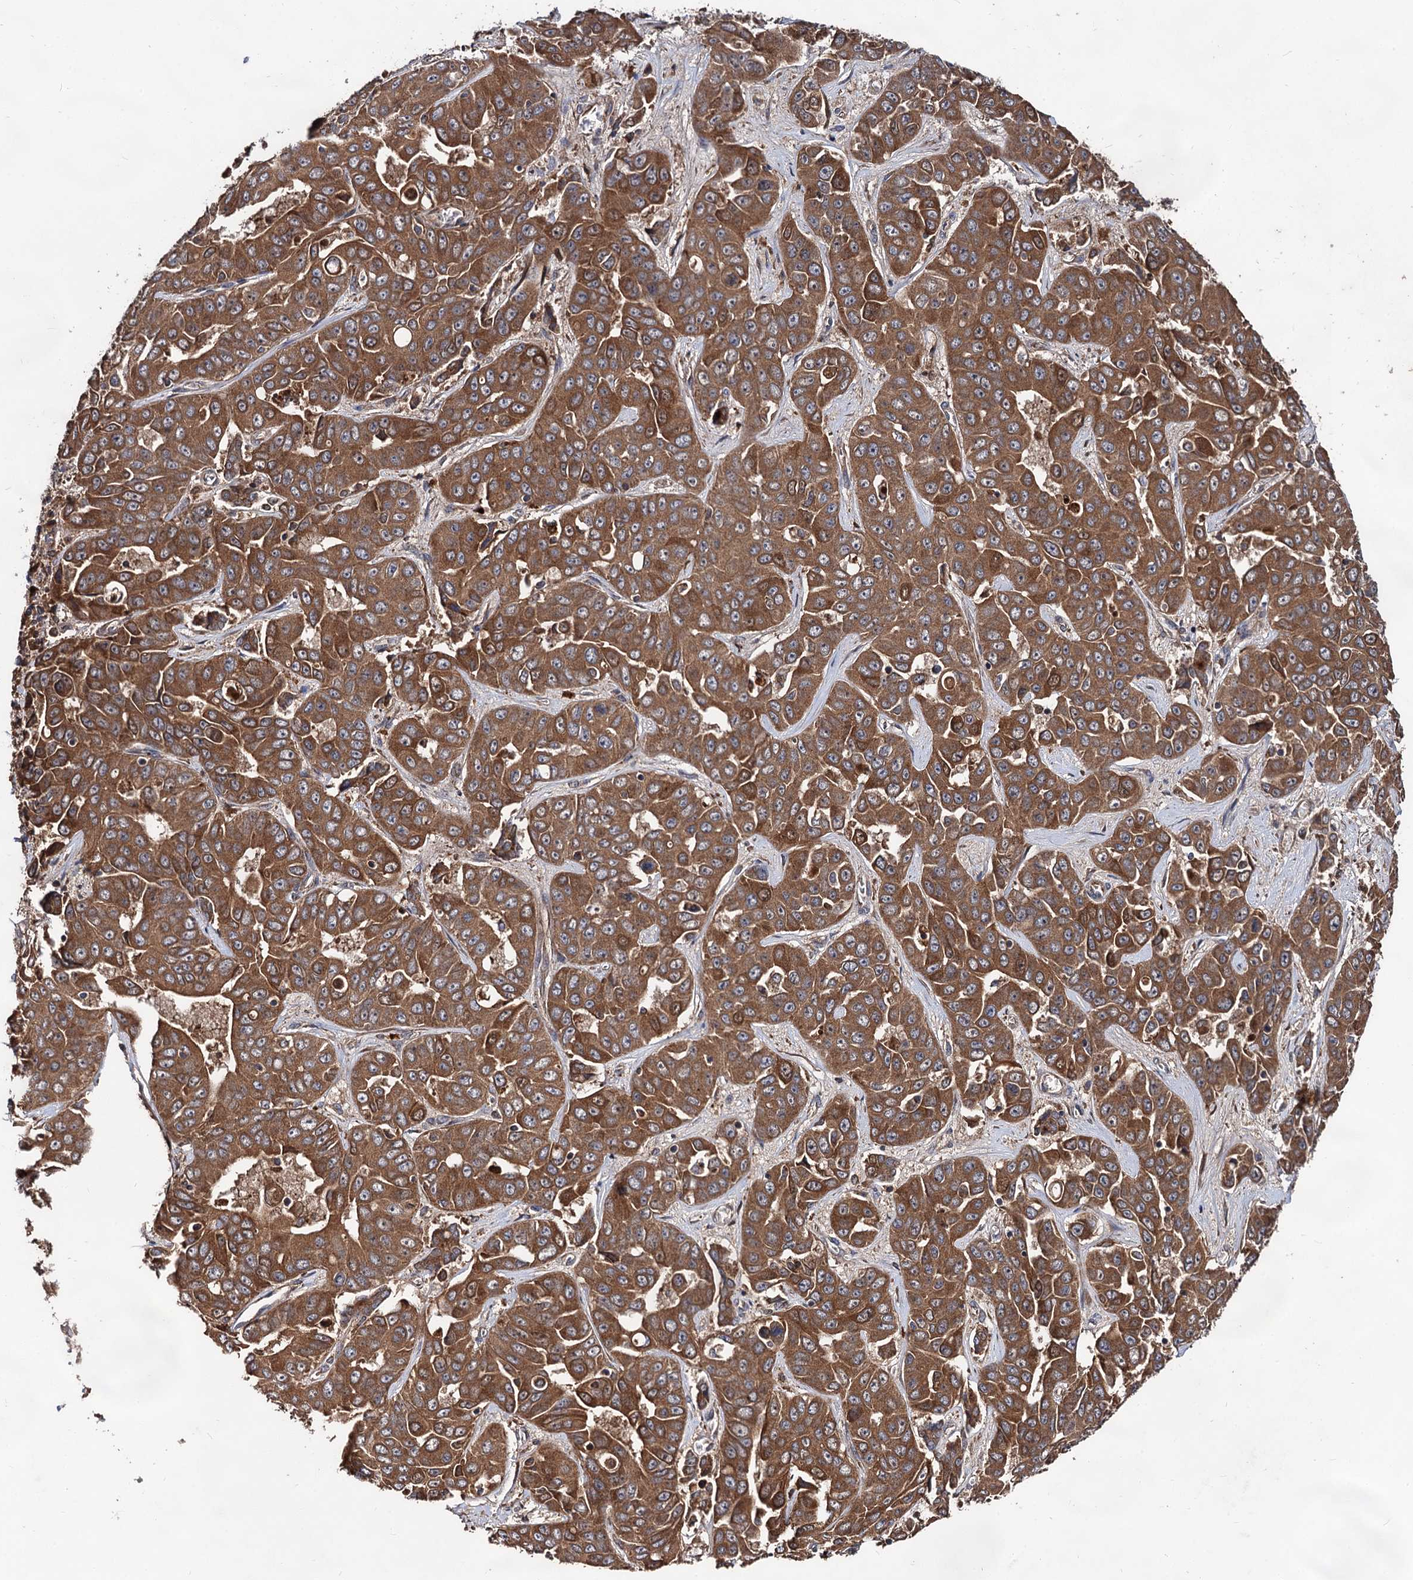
{"staining": {"intensity": "moderate", "quantity": ">75%", "location": "cytoplasmic/membranous"}, "tissue": "liver cancer", "cell_type": "Tumor cells", "image_type": "cancer", "snomed": [{"axis": "morphology", "description": "Cholangiocarcinoma"}, {"axis": "topography", "description": "Liver"}], "caption": "Liver cholangiocarcinoma stained with immunohistochemistry (IHC) reveals moderate cytoplasmic/membranous staining in approximately >75% of tumor cells. (Stains: DAB (3,3'-diaminobenzidine) in brown, nuclei in blue, Microscopy: brightfield microscopy at high magnification).", "gene": "TEX9", "patient": {"sex": "female", "age": 52}}